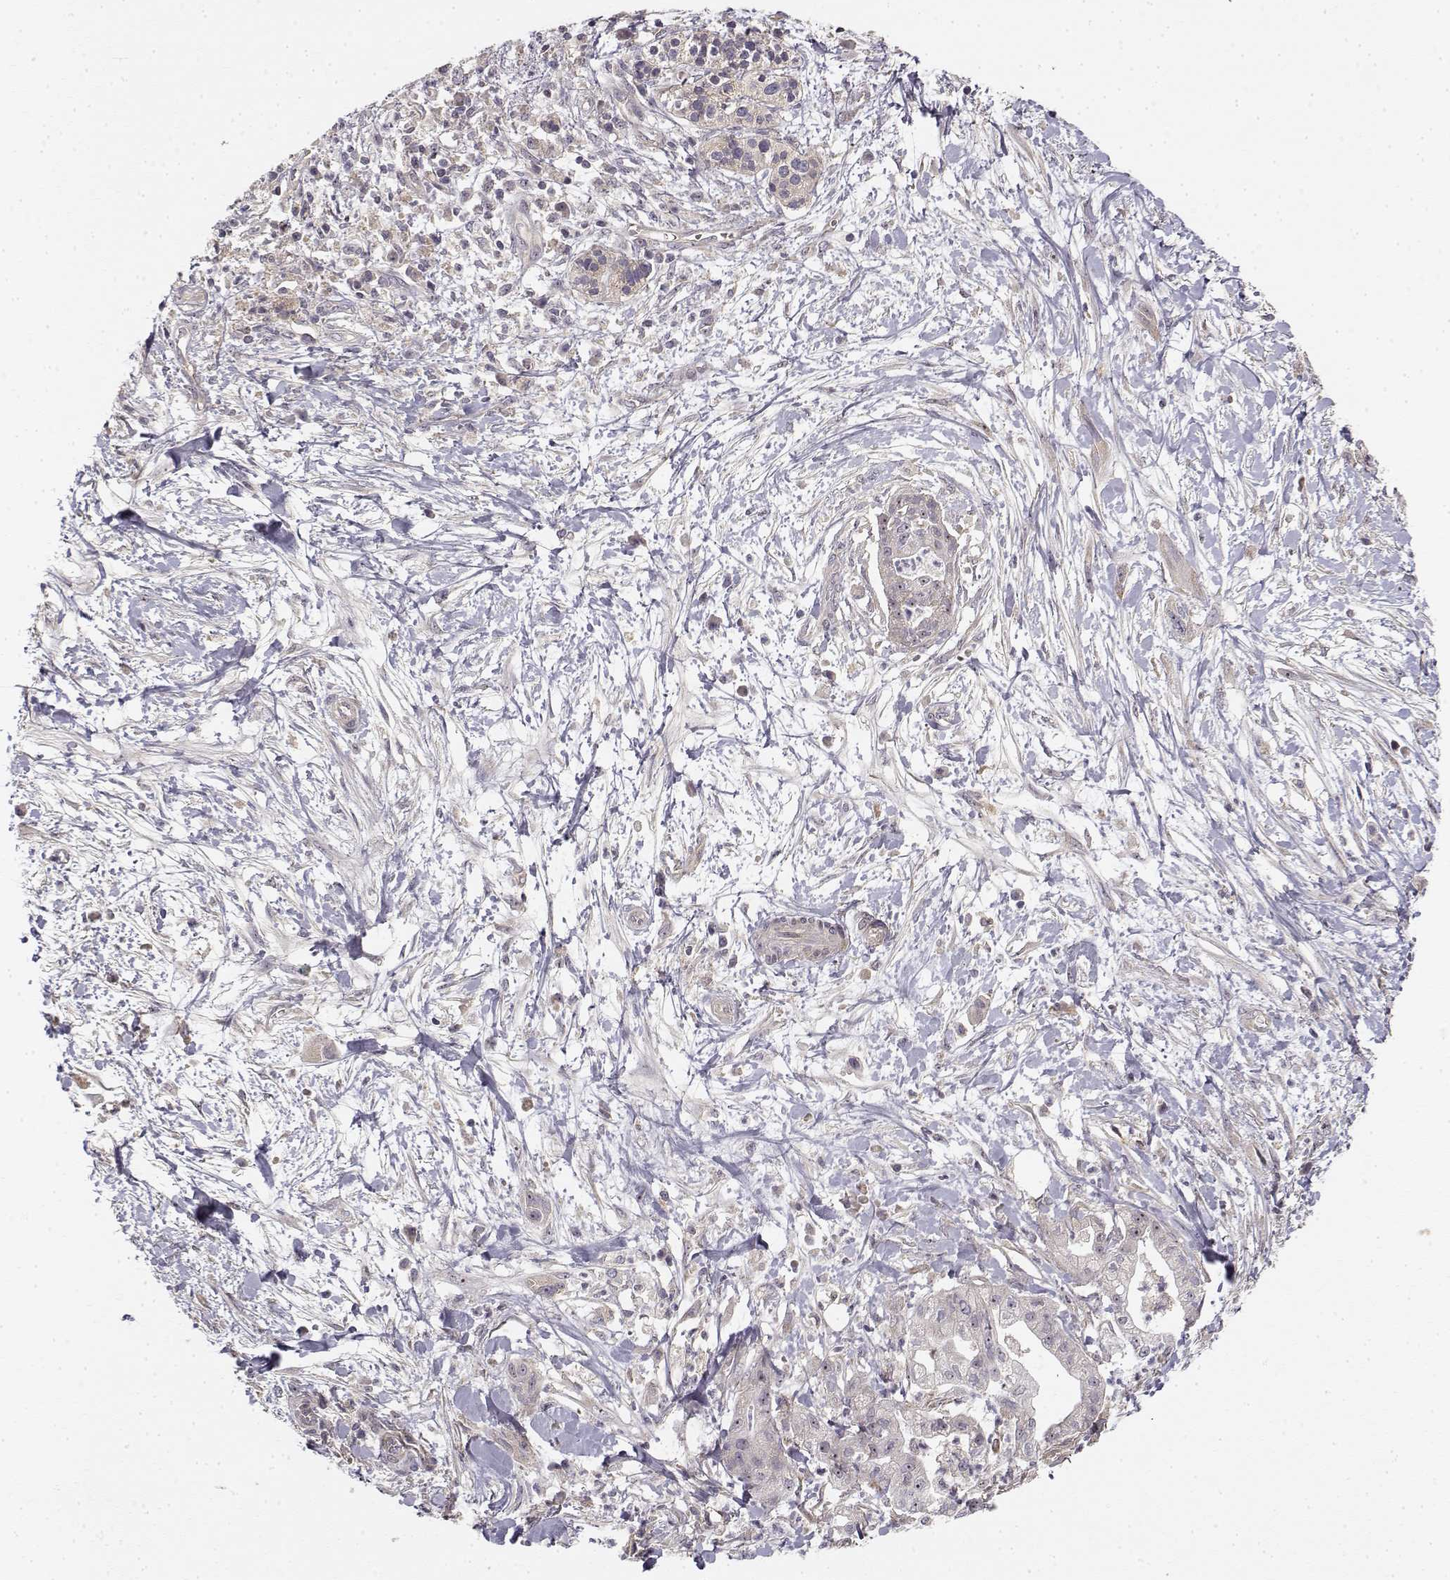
{"staining": {"intensity": "negative", "quantity": "none", "location": "none"}, "tissue": "pancreatic cancer", "cell_type": "Tumor cells", "image_type": "cancer", "snomed": [{"axis": "morphology", "description": "Normal tissue, NOS"}, {"axis": "morphology", "description": "Adenocarcinoma, NOS"}, {"axis": "topography", "description": "Lymph node"}, {"axis": "topography", "description": "Pancreas"}], "caption": "Tumor cells show no significant protein expression in pancreatic cancer. (DAB immunohistochemistry with hematoxylin counter stain).", "gene": "MED12L", "patient": {"sex": "female", "age": 58}}